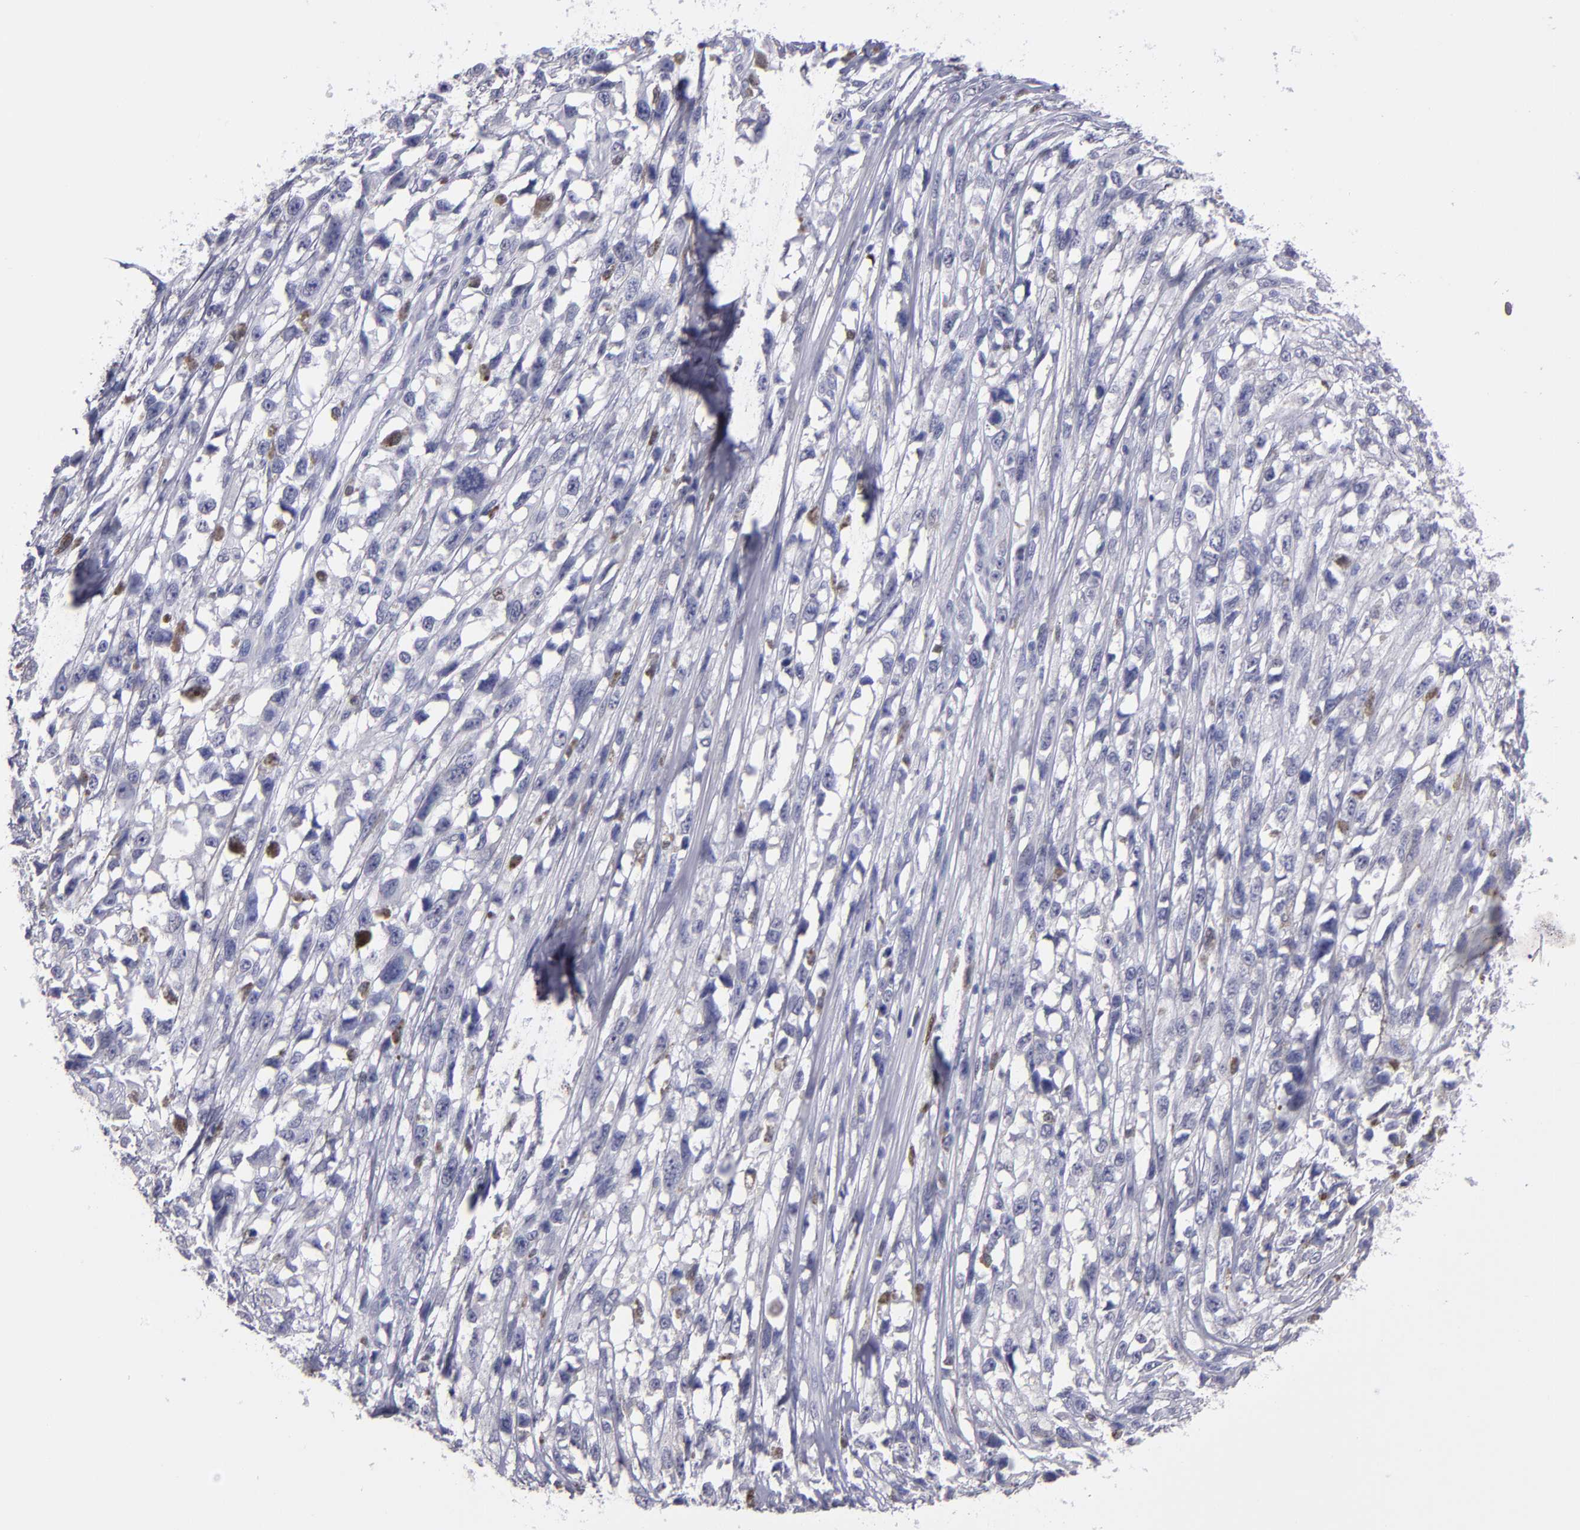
{"staining": {"intensity": "negative", "quantity": "none", "location": "none"}, "tissue": "melanoma", "cell_type": "Tumor cells", "image_type": "cancer", "snomed": [{"axis": "morphology", "description": "Malignant melanoma, Metastatic site"}, {"axis": "topography", "description": "Lymph node"}], "caption": "Immunohistochemical staining of malignant melanoma (metastatic site) exhibits no significant positivity in tumor cells.", "gene": "IRF8", "patient": {"sex": "male", "age": 59}}